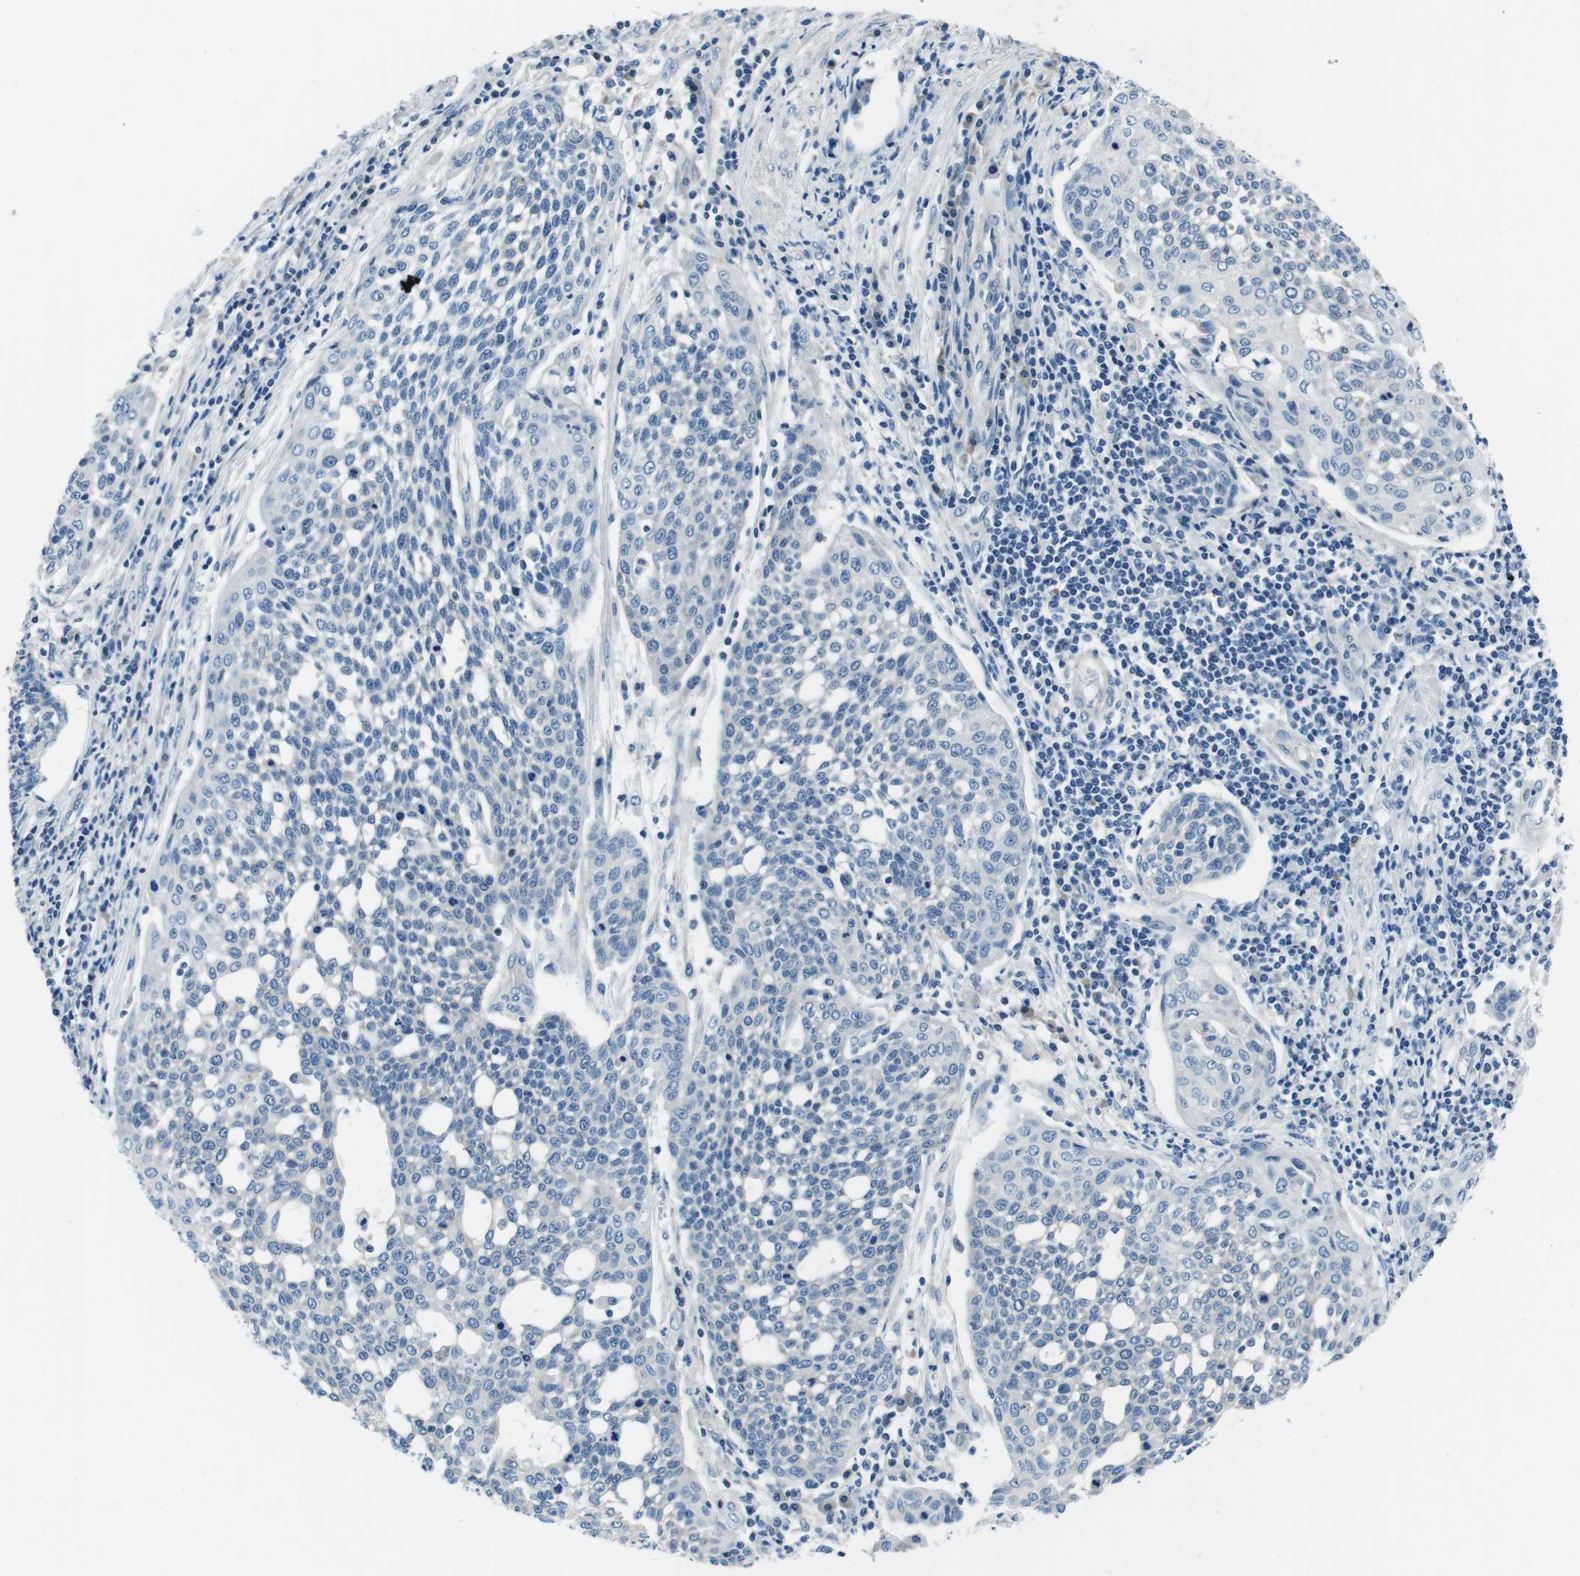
{"staining": {"intensity": "negative", "quantity": "none", "location": "none"}, "tissue": "cervical cancer", "cell_type": "Tumor cells", "image_type": "cancer", "snomed": [{"axis": "morphology", "description": "Squamous cell carcinoma, NOS"}, {"axis": "topography", "description": "Cervix"}], "caption": "This is a image of immunohistochemistry (IHC) staining of cervical squamous cell carcinoma, which shows no positivity in tumor cells.", "gene": "CASQ1", "patient": {"sex": "female", "age": 34}}